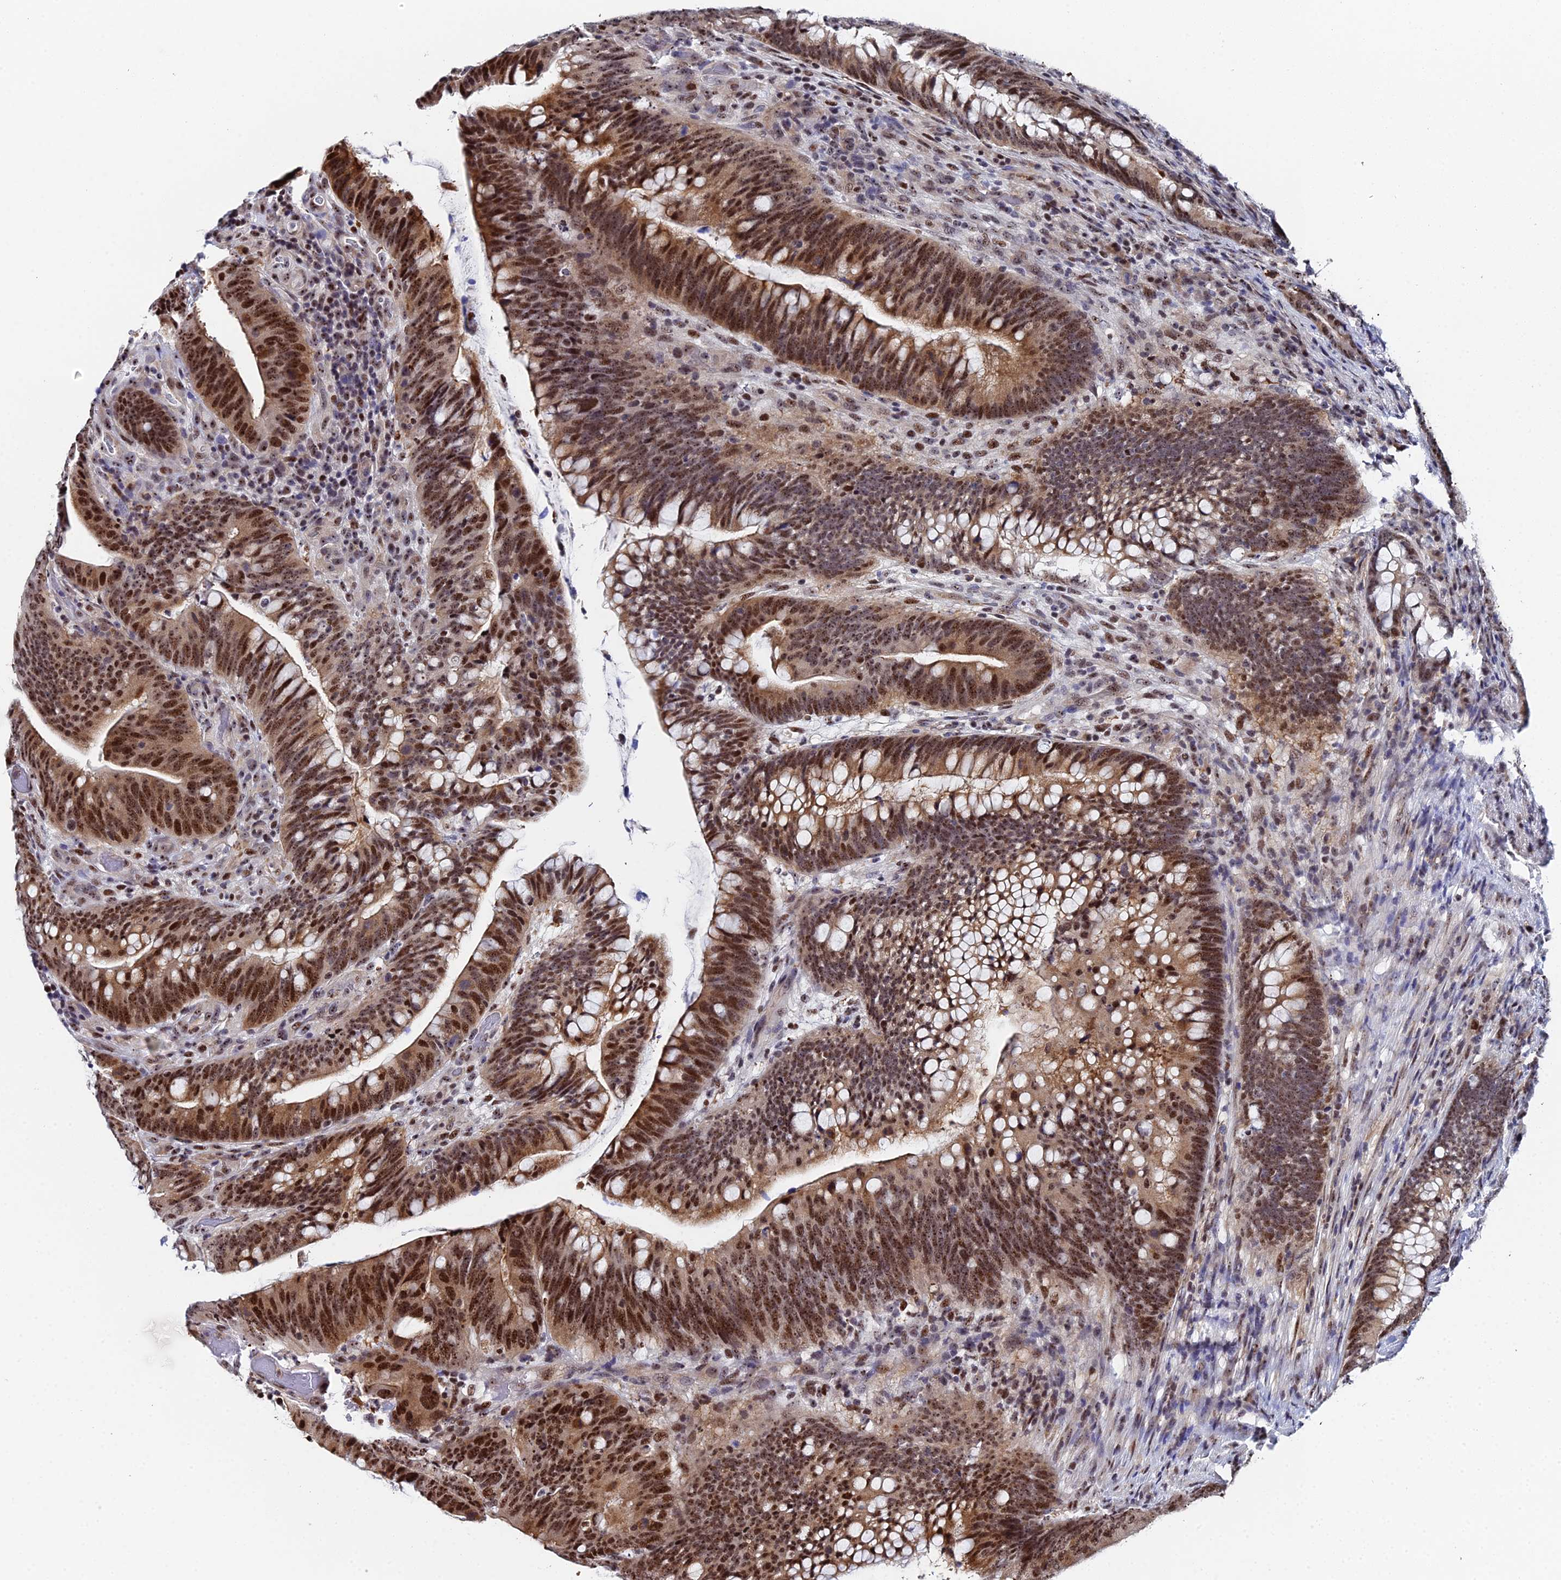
{"staining": {"intensity": "strong", "quantity": ">75%", "location": "cytoplasmic/membranous,nuclear"}, "tissue": "colorectal cancer", "cell_type": "Tumor cells", "image_type": "cancer", "snomed": [{"axis": "morphology", "description": "Adenocarcinoma, NOS"}, {"axis": "topography", "description": "Colon"}], "caption": "Immunohistochemistry histopathology image of colorectal cancer stained for a protein (brown), which demonstrates high levels of strong cytoplasmic/membranous and nuclear staining in about >75% of tumor cells.", "gene": "TIFA", "patient": {"sex": "female", "age": 66}}